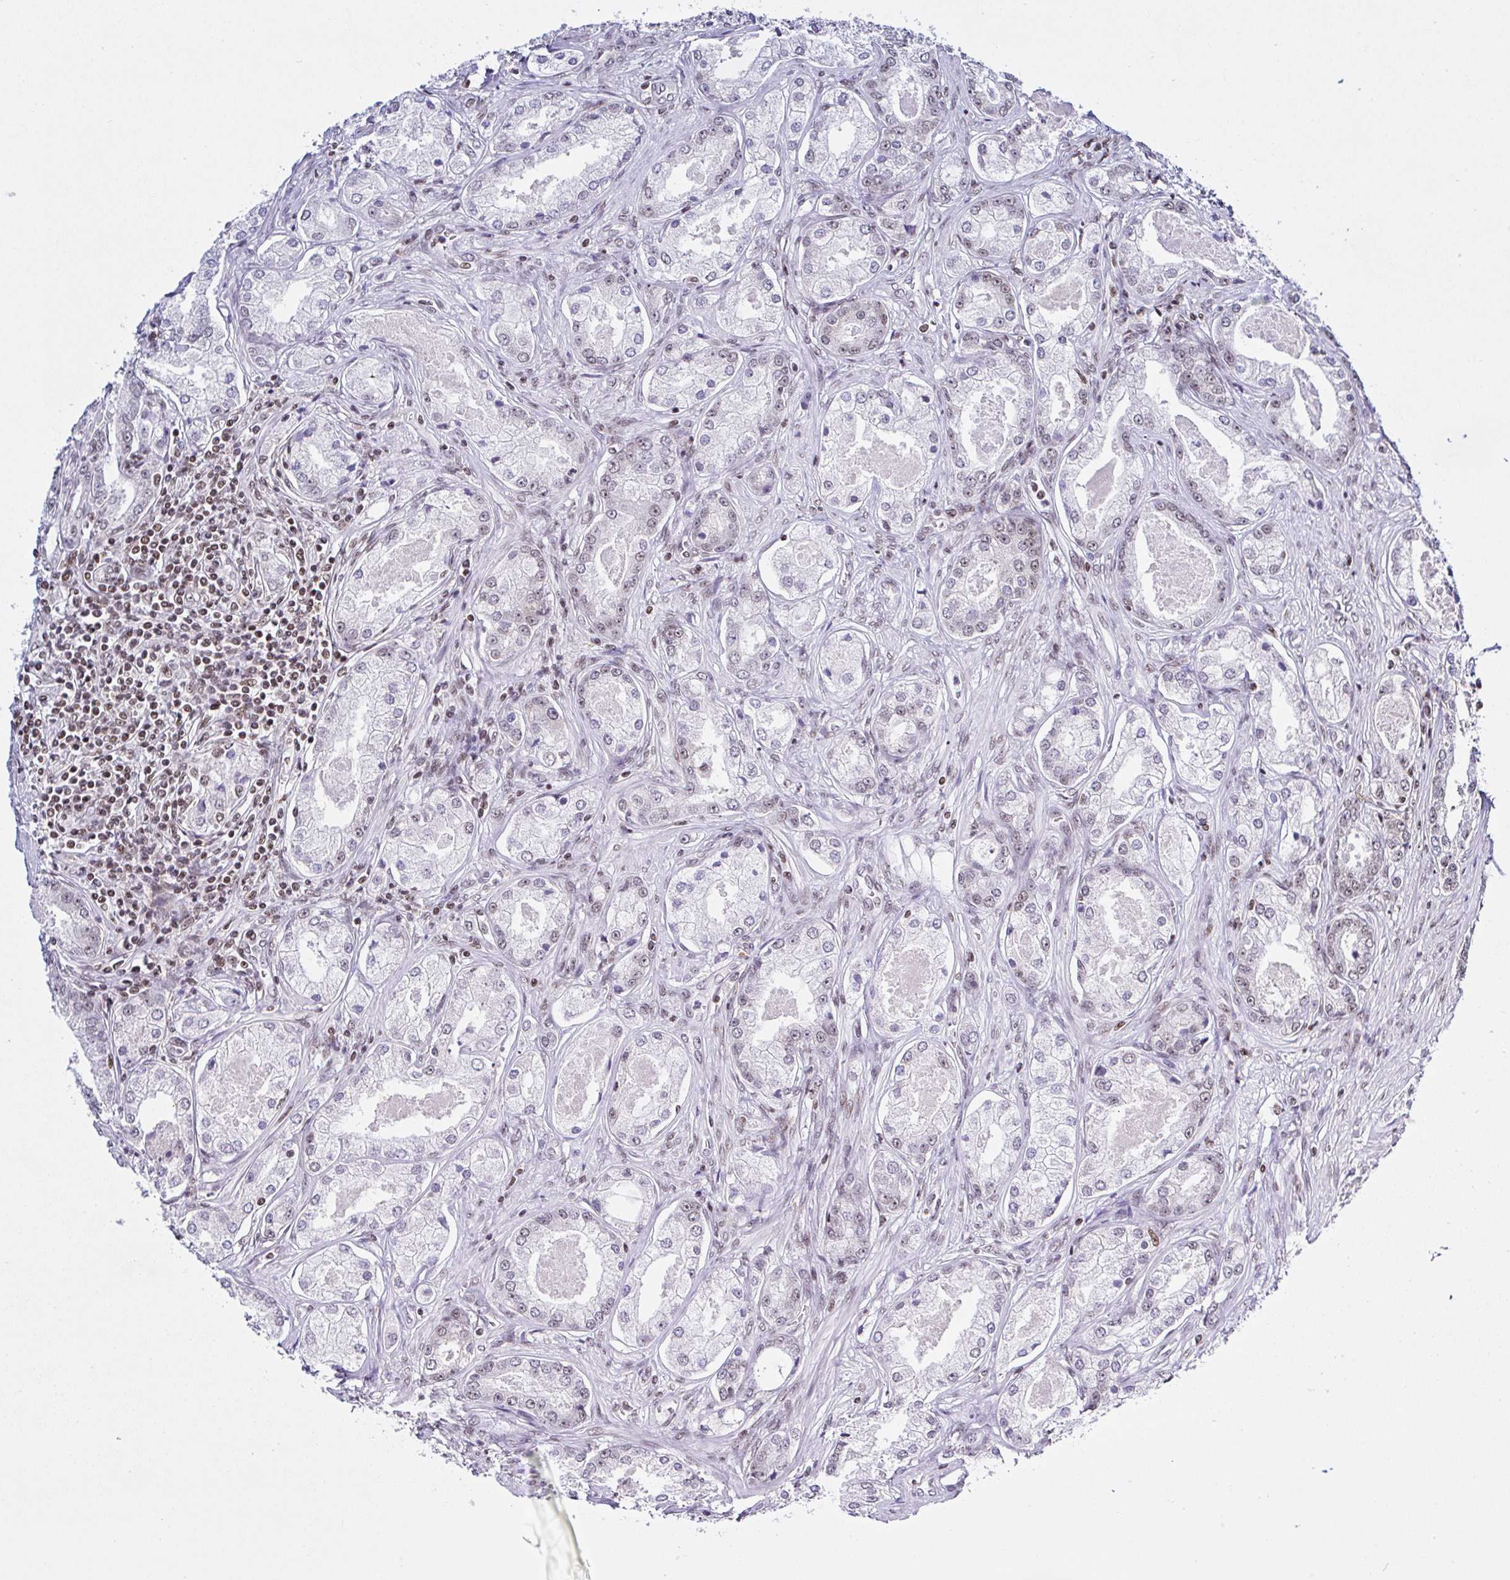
{"staining": {"intensity": "weak", "quantity": "<25%", "location": "nuclear"}, "tissue": "prostate cancer", "cell_type": "Tumor cells", "image_type": "cancer", "snomed": [{"axis": "morphology", "description": "Adenocarcinoma, Low grade"}, {"axis": "topography", "description": "Prostate"}], "caption": "Immunohistochemistry micrograph of human prostate adenocarcinoma (low-grade) stained for a protein (brown), which reveals no staining in tumor cells.", "gene": "DR1", "patient": {"sex": "male", "age": 68}}